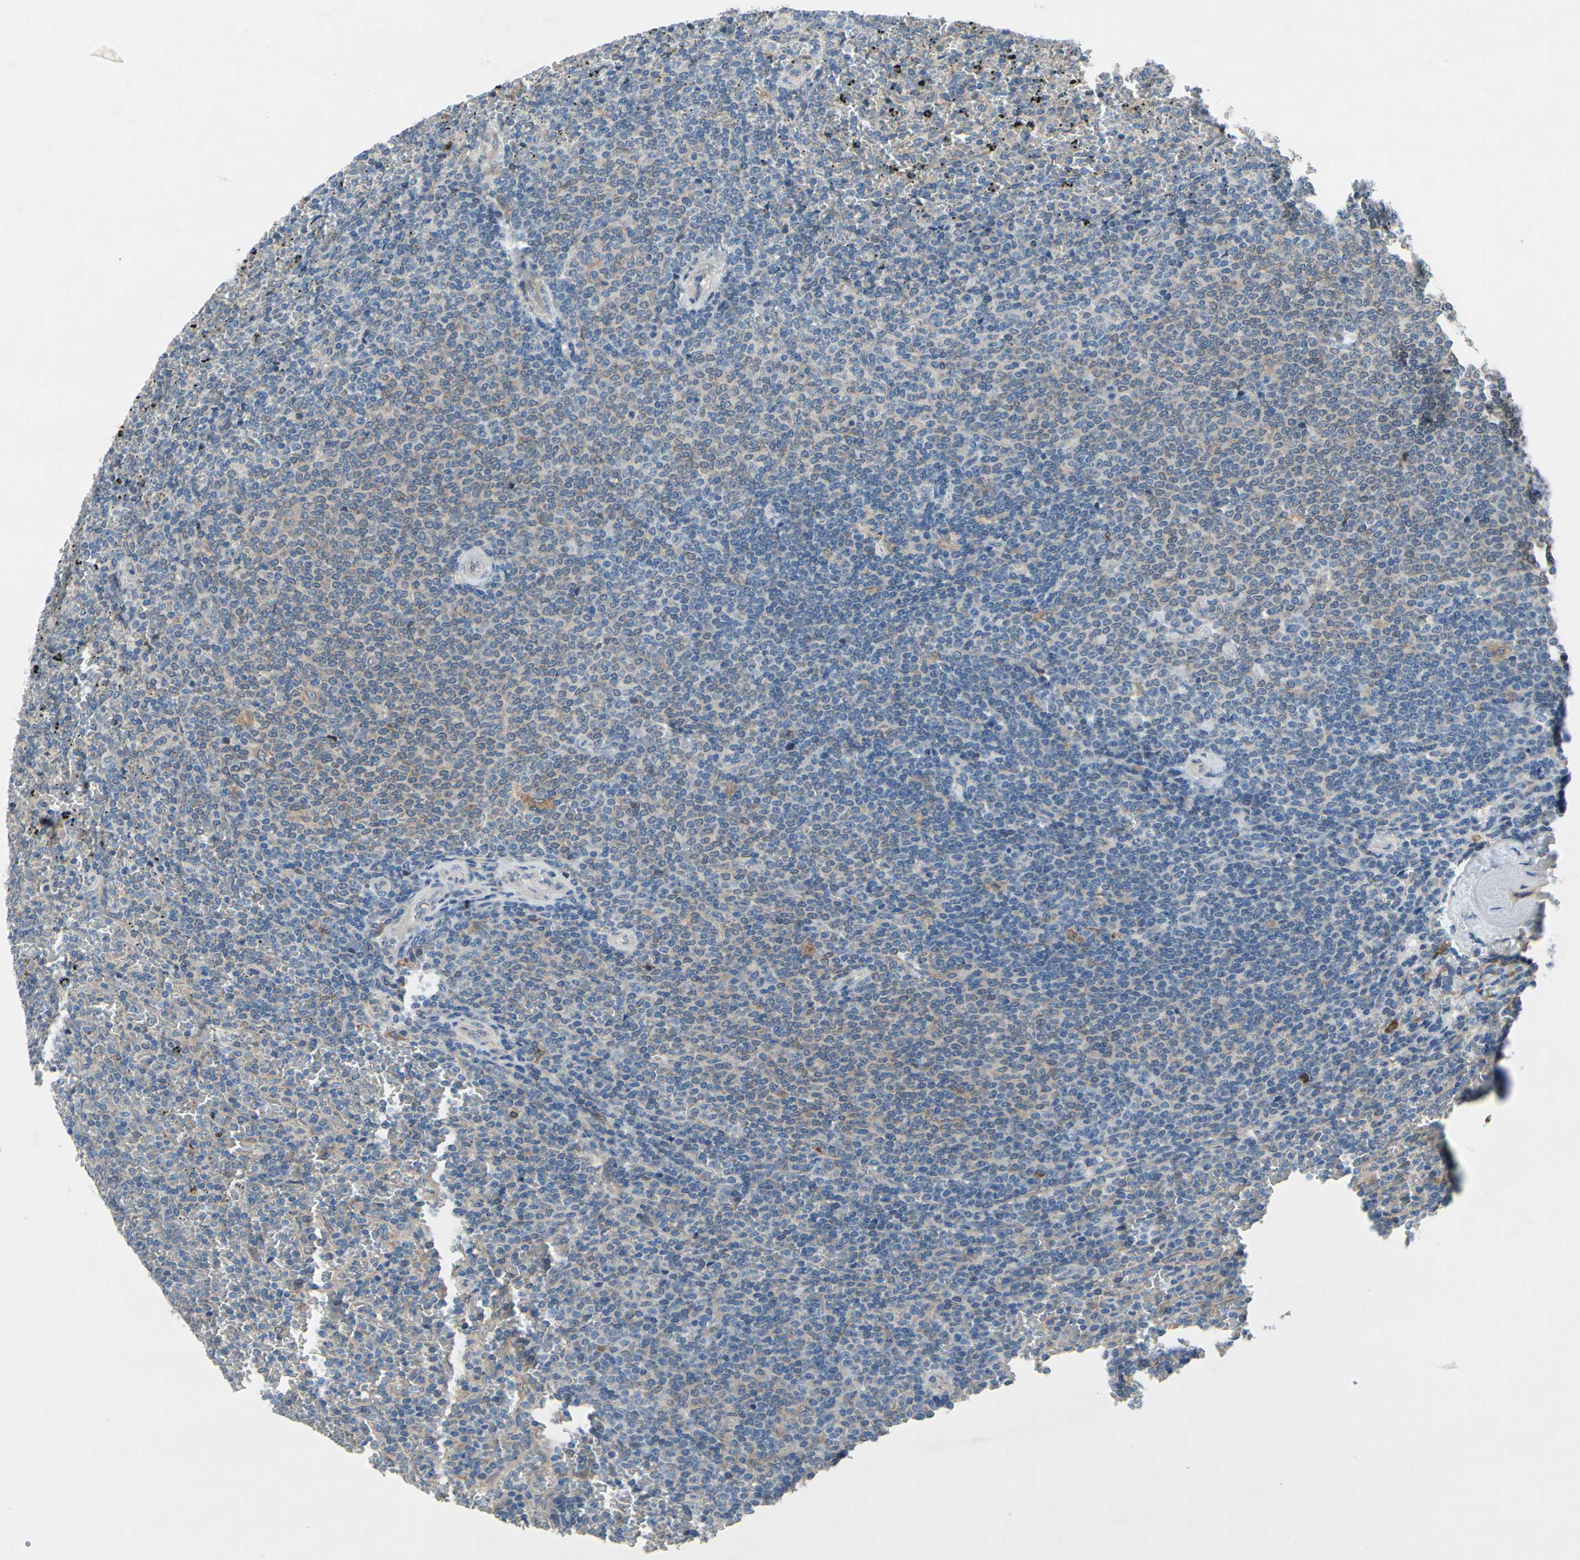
{"staining": {"intensity": "weak", "quantity": "25%-75%", "location": "cytoplasmic/membranous"}, "tissue": "lymphoma", "cell_type": "Tumor cells", "image_type": "cancer", "snomed": [{"axis": "morphology", "description": "Malignant lymphoma, non-Hodgkin's type, Low grade"}, {"axis": "topography", "description": "Spleen"}], "caption": "Lymphoma stained with a protein marker demonstrates weak staining in tumor cells.", "gene": "PRXL2A", "patient": {"sex": "female", "age": 77}}